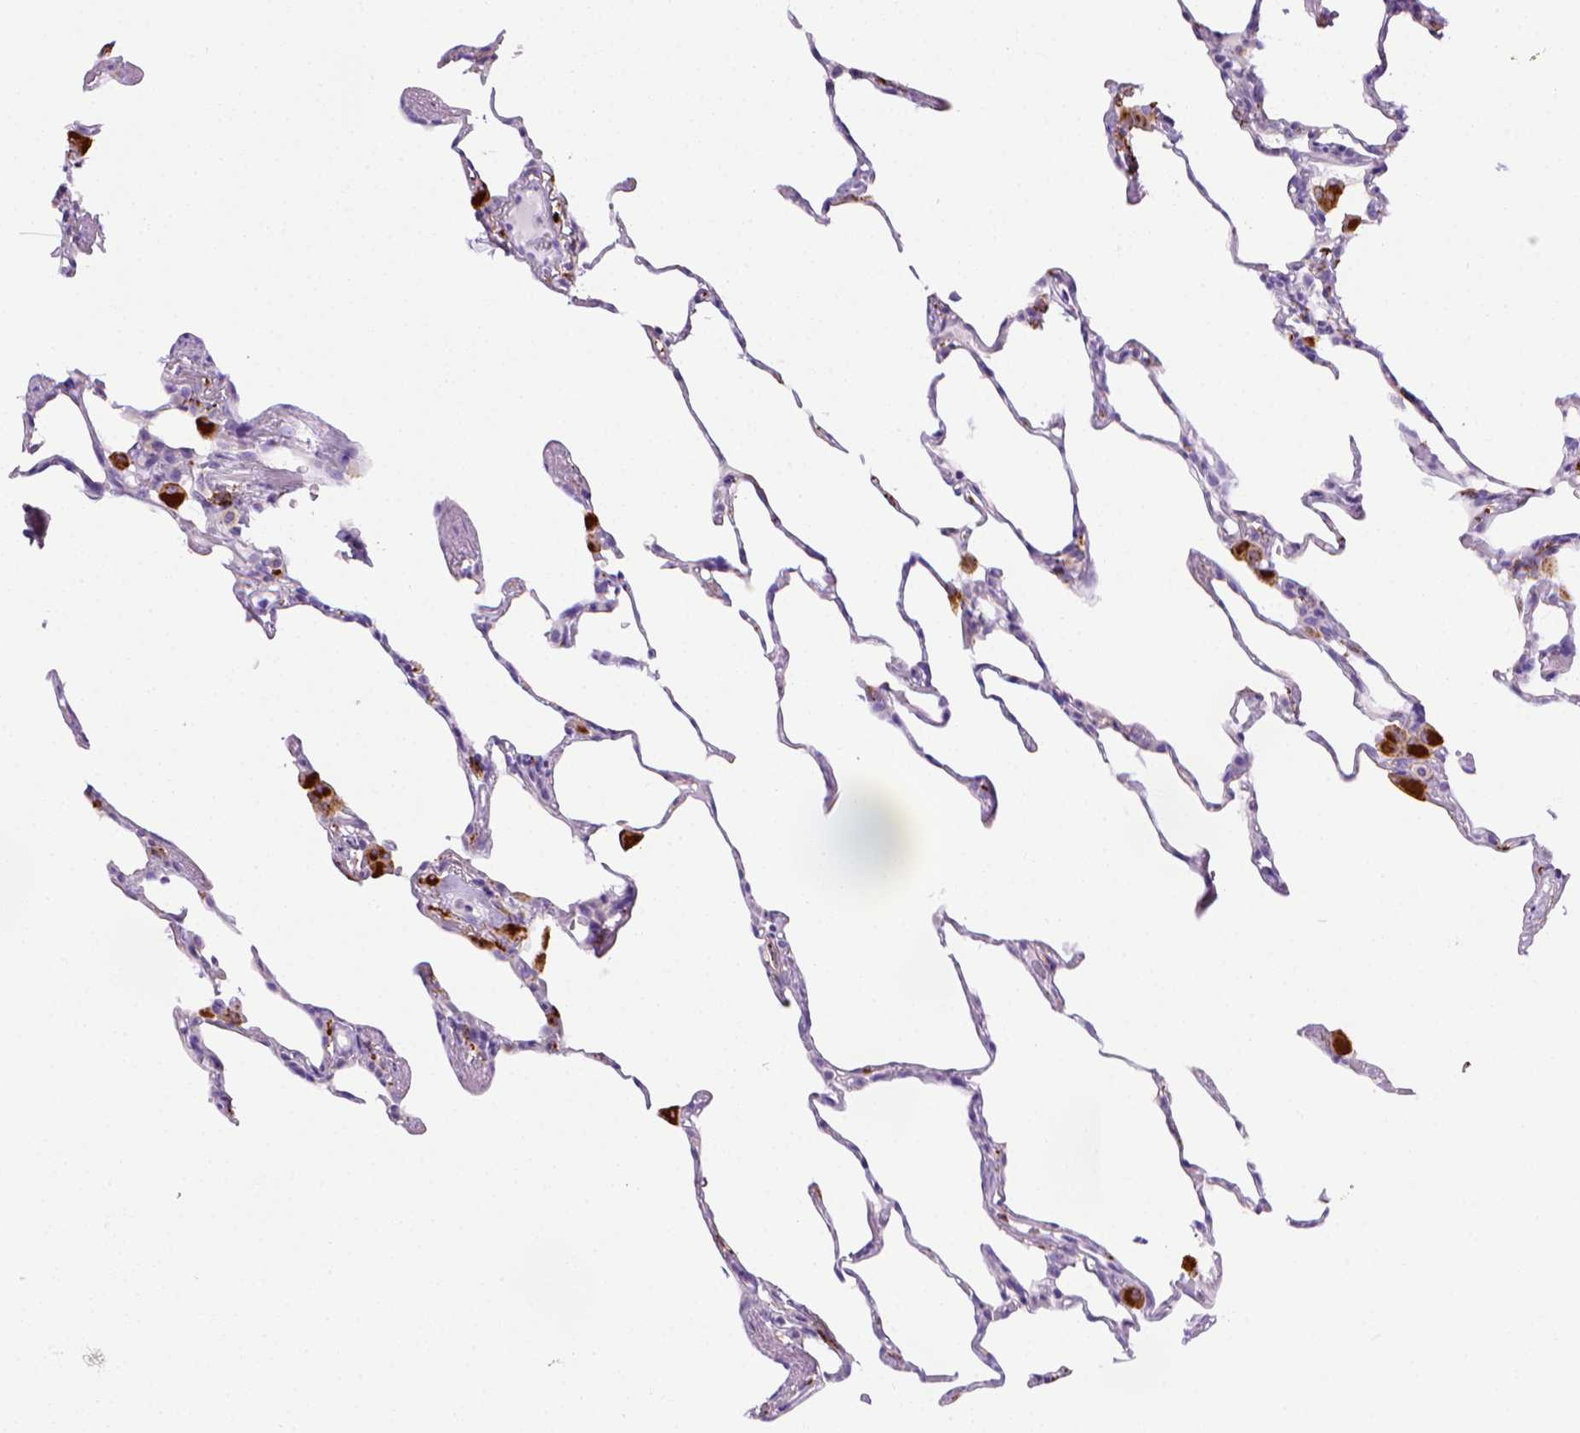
{"staining": {"intensity": "negative", "quantity": "none", "location": "none"}, "tissue": "lung", "cell_type": "Alveolar cells", "image_type": "normal", "snomed": [{"axis": "morphology", "description": "Normal tissue, NOS"}, {"axis": "topography", "description": "Lung"}], "caption": "An immunohistochemistry (IHC) image of benign lung is shown. There is no staining in alveolar cells of lung. (Stains: DAB (3,3'-diaminobenzidine) immunohistochemistry (IHC) with hematoxylin counter stain, Microscopy: brightfield microscopy at high magnification).", "gene": "CD68", "patient": {"sex": "female", "age": 57}}